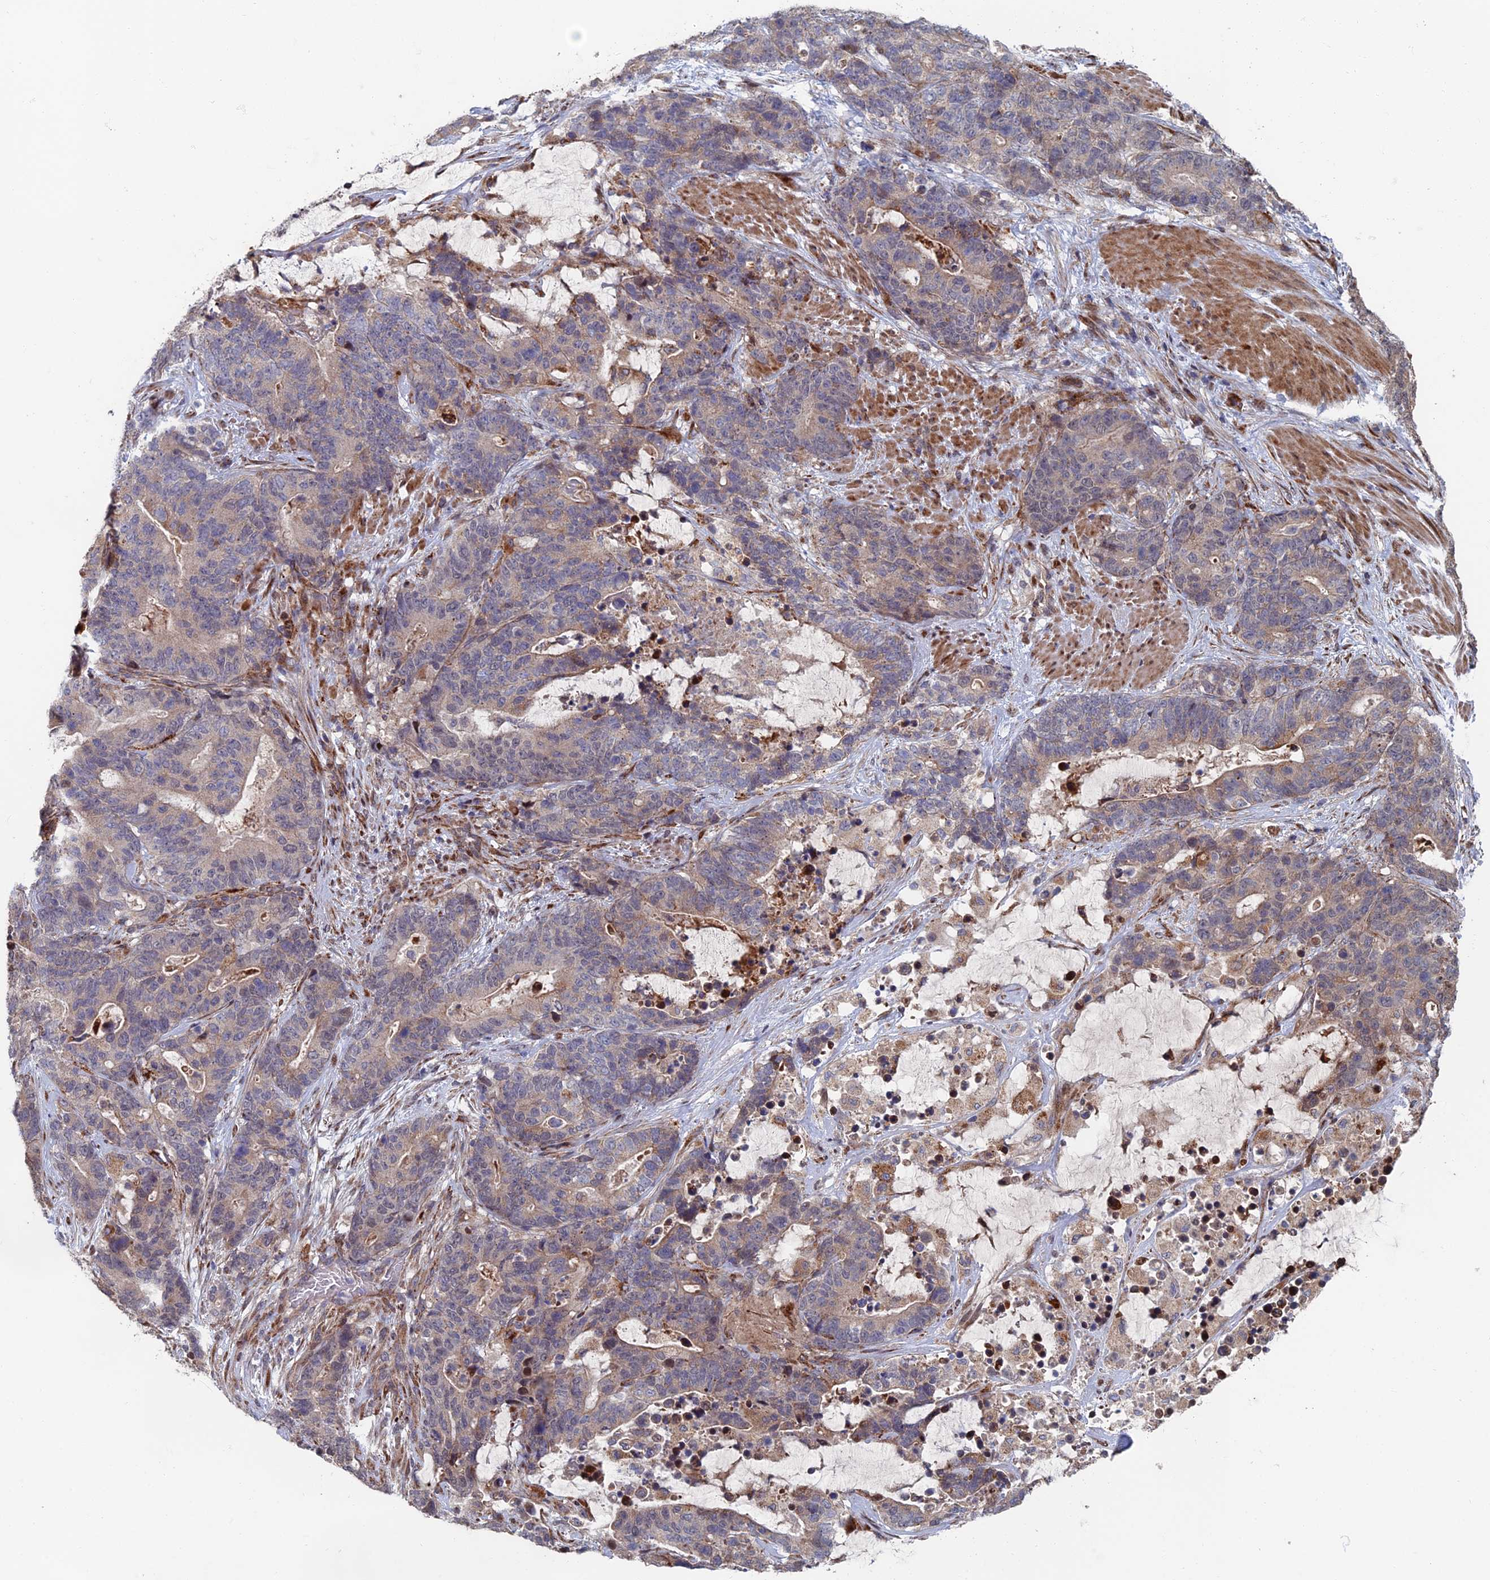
{"staining": {"intensity": "moderate", "quantity": "<25%", "location": "cytoplasmic/membranous"}, "tissue": "stomach cancer", "cell_type": "Tumor cells", "image_type": "cancer", "snomed": [{"axis": "morphology", "description": "Adenocarcinoma, NOS"}, {"axis": "topography", "description": "Stomach"}], "caption": "Adenocarcinoma (stomach) stained with immunohistochemistry (IHC) reveals moderate cytoplasmic/membranous expression in approximately <25% of tumor cells. The protein of interest is shown in brown color, while the nuclei are stained blue.", "gene": "GTF2IRD1", "patient": {"sex": "female", "age": 76}}